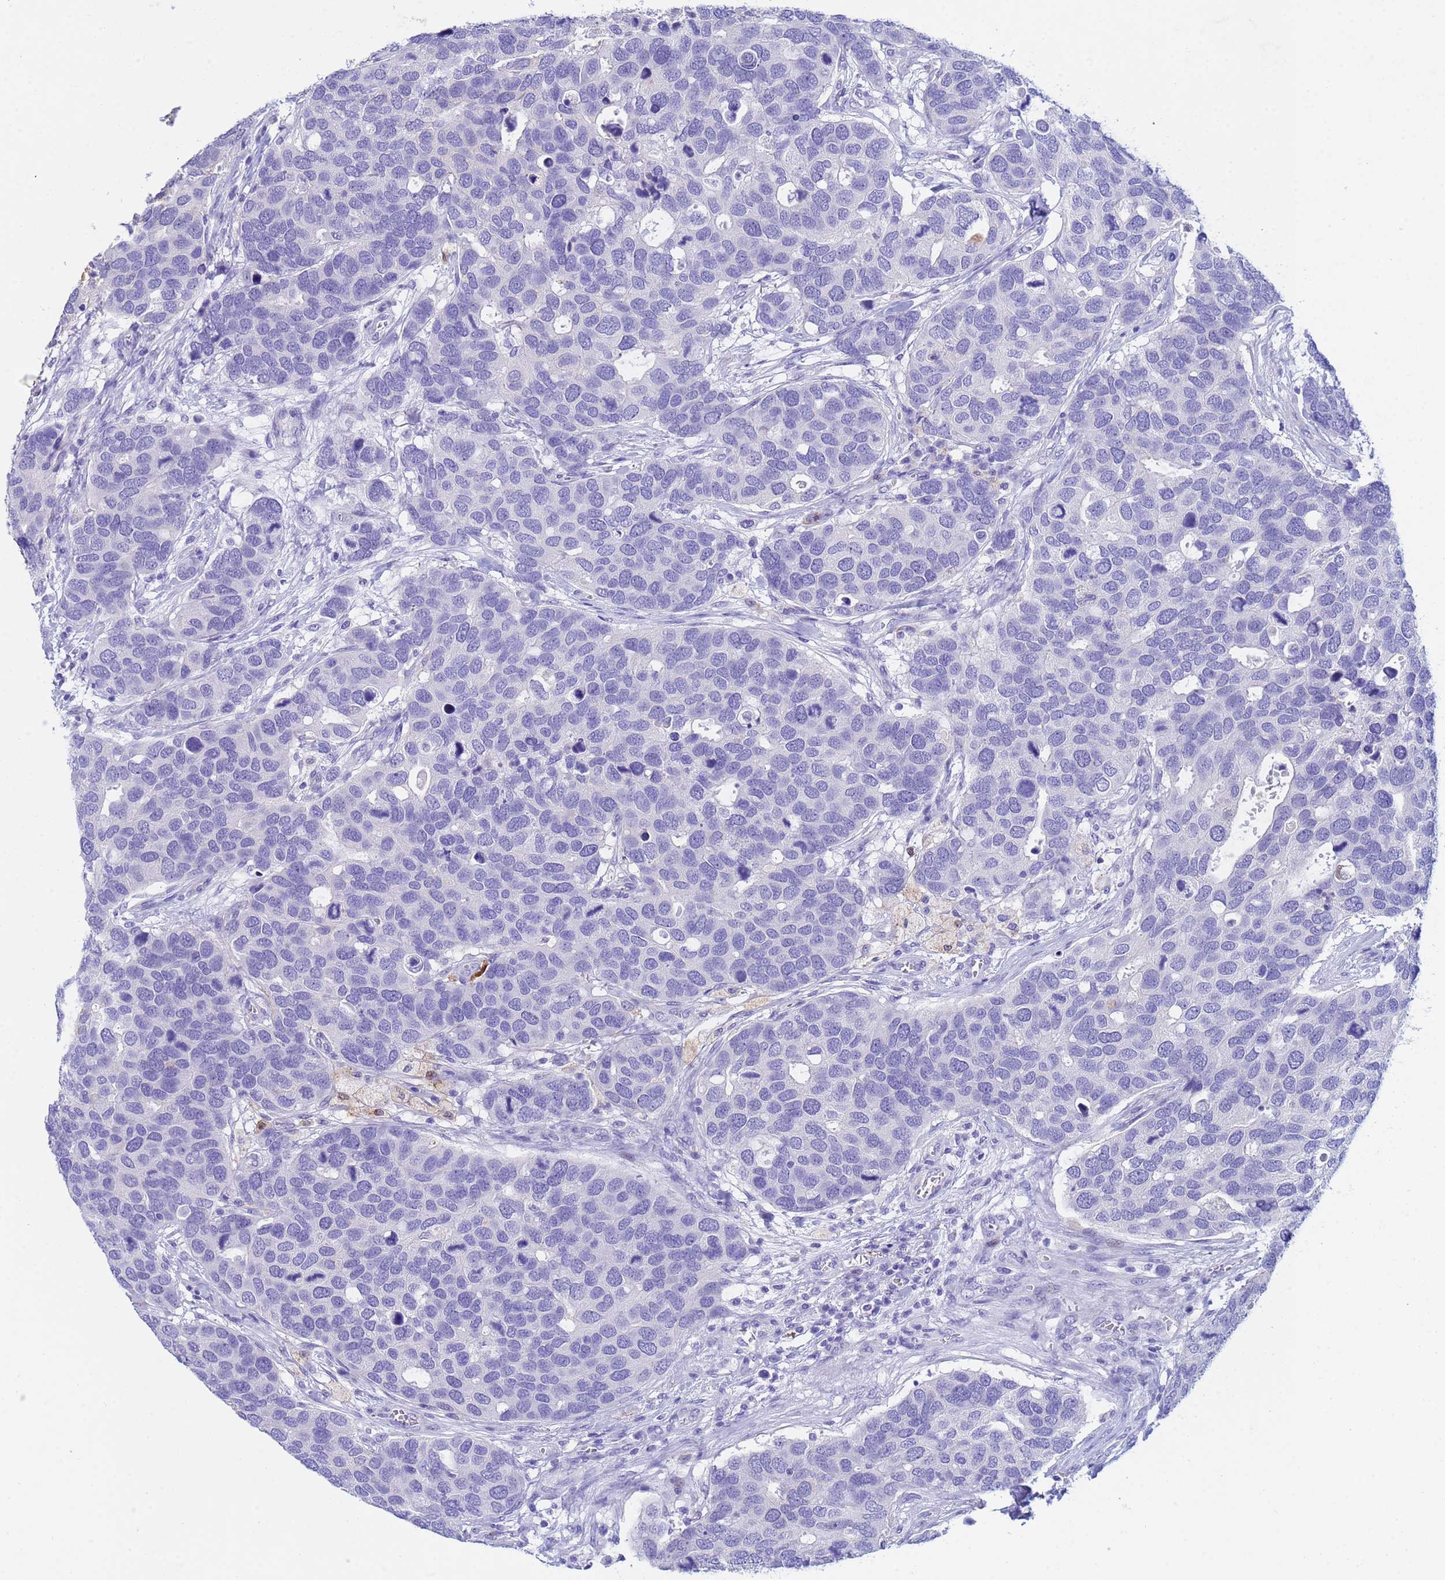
{"staining": {"intensity": "negative", "quantity": "none", "location": "none"}, "tissue": "breast cancer", "cell_type": "Tumor cells", "image_type": "cancer", "snomed": [{"axis": "morphology", "description": "Duct carcinoma"}, {"axis": "topography", "description": "Breast"}], "caption": "Image shows no significant protein expression in tumor cells of breast cancer (infiltrating ductal carcinoma).", "gene": "CSTB", "patient": {"sex": "female", "age": 83}}